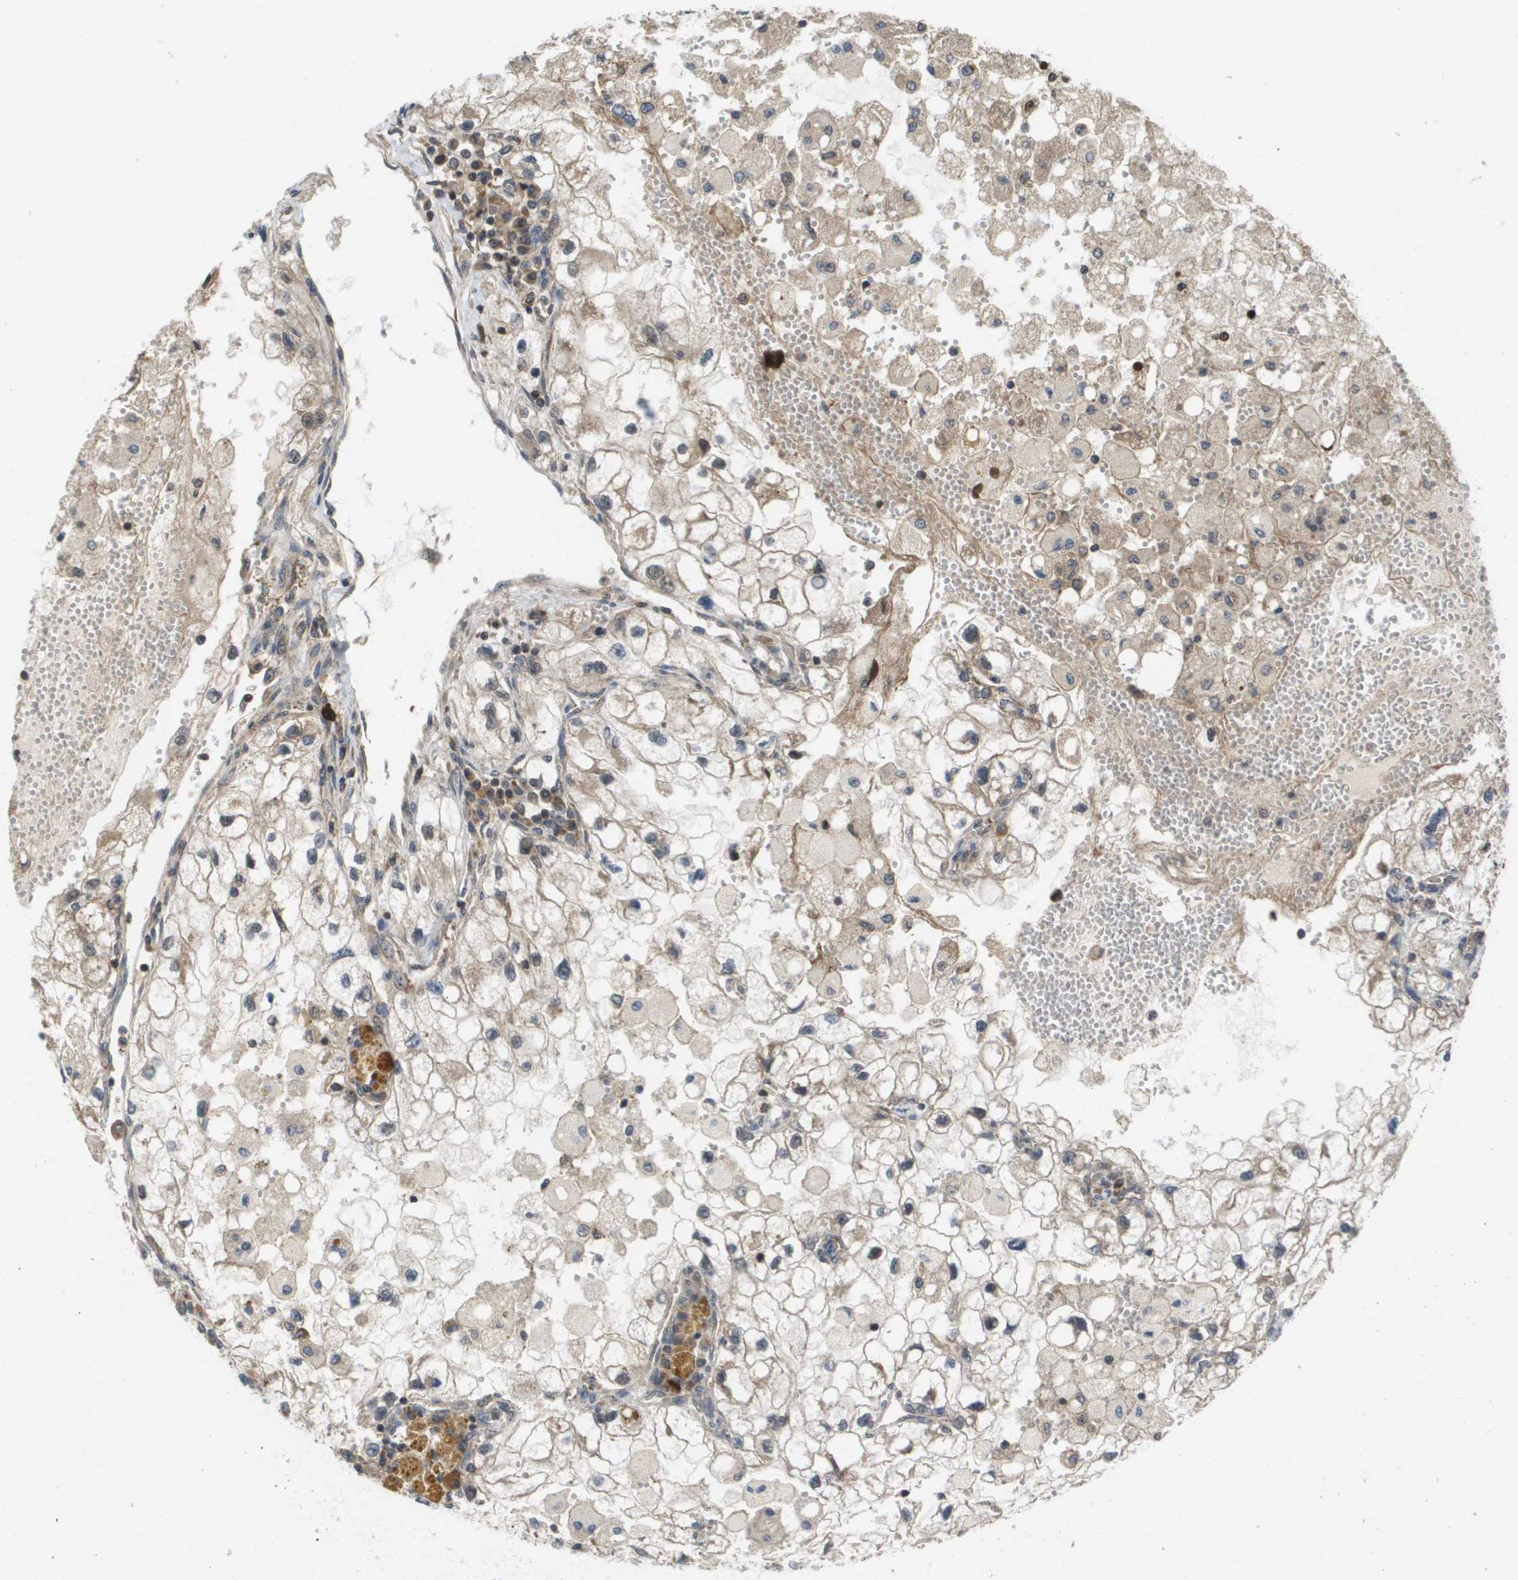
{"staining": {"intensity": "weak", "quantity": "<25%", "location": "cytoplasmic/membranous"}, "tissue": "renal cancer", "cell_type": "Tumor cells", "image_type": "cancer", "snomed": [{"axis": "morphology", "description": "Adenocarcinoma, NOS"}, {"axis": "topography", "description": "Kidney"}], "caption": "Tumor cells show no significant protein positivity in renal cancer.", "gene": "RBM38", "patient": {"sex": "female", "age": 70}}